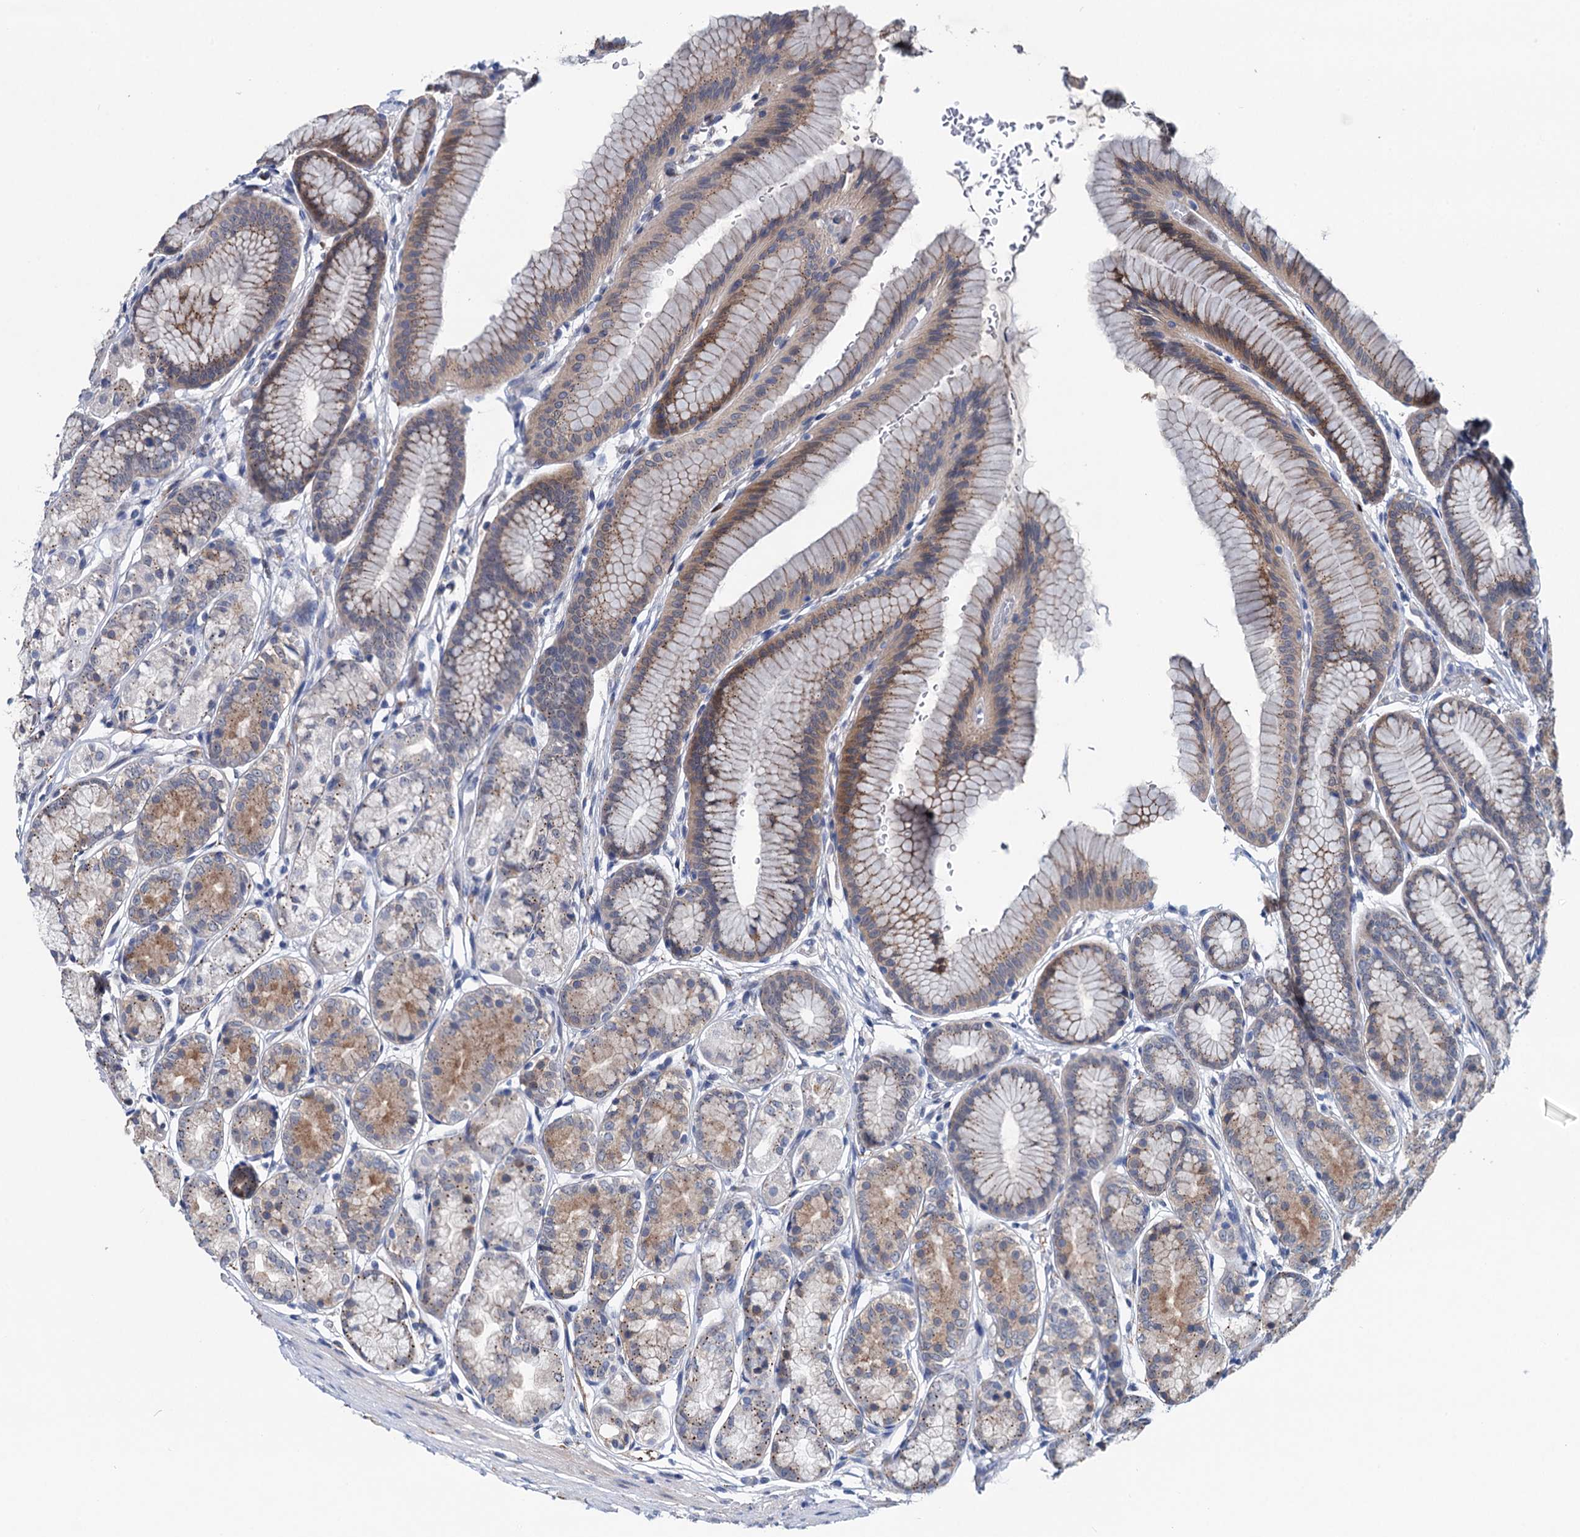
{"staining": {"intensity": "strong", "quantity": "25%-75%", "location": "cytoplasmic/membranous"}, "tissue": "stomach", "cell_type": "Glandular cells", "image_type": "normal", "snomed": [{"axis": "morphology", "description": "Normal tissue, NOS"}, {"axis": "morphology", "description": "Adenocarcinoma, NOS"}, {"axis": "morphology", "description": "Adenocarcinoma, High grade"}, {"axis": "topography", "description": "Stomach, upper"}, {"axis": "topography", "description": "Stomach"}], "caption": "Human stomach stained for a protein (brown) displays strong cytoplasmic/membranous positive positivity in about 25%-75% of glandular cells.", "gene": "EYA4", "patient": {"sex": "female", "age": 65}}